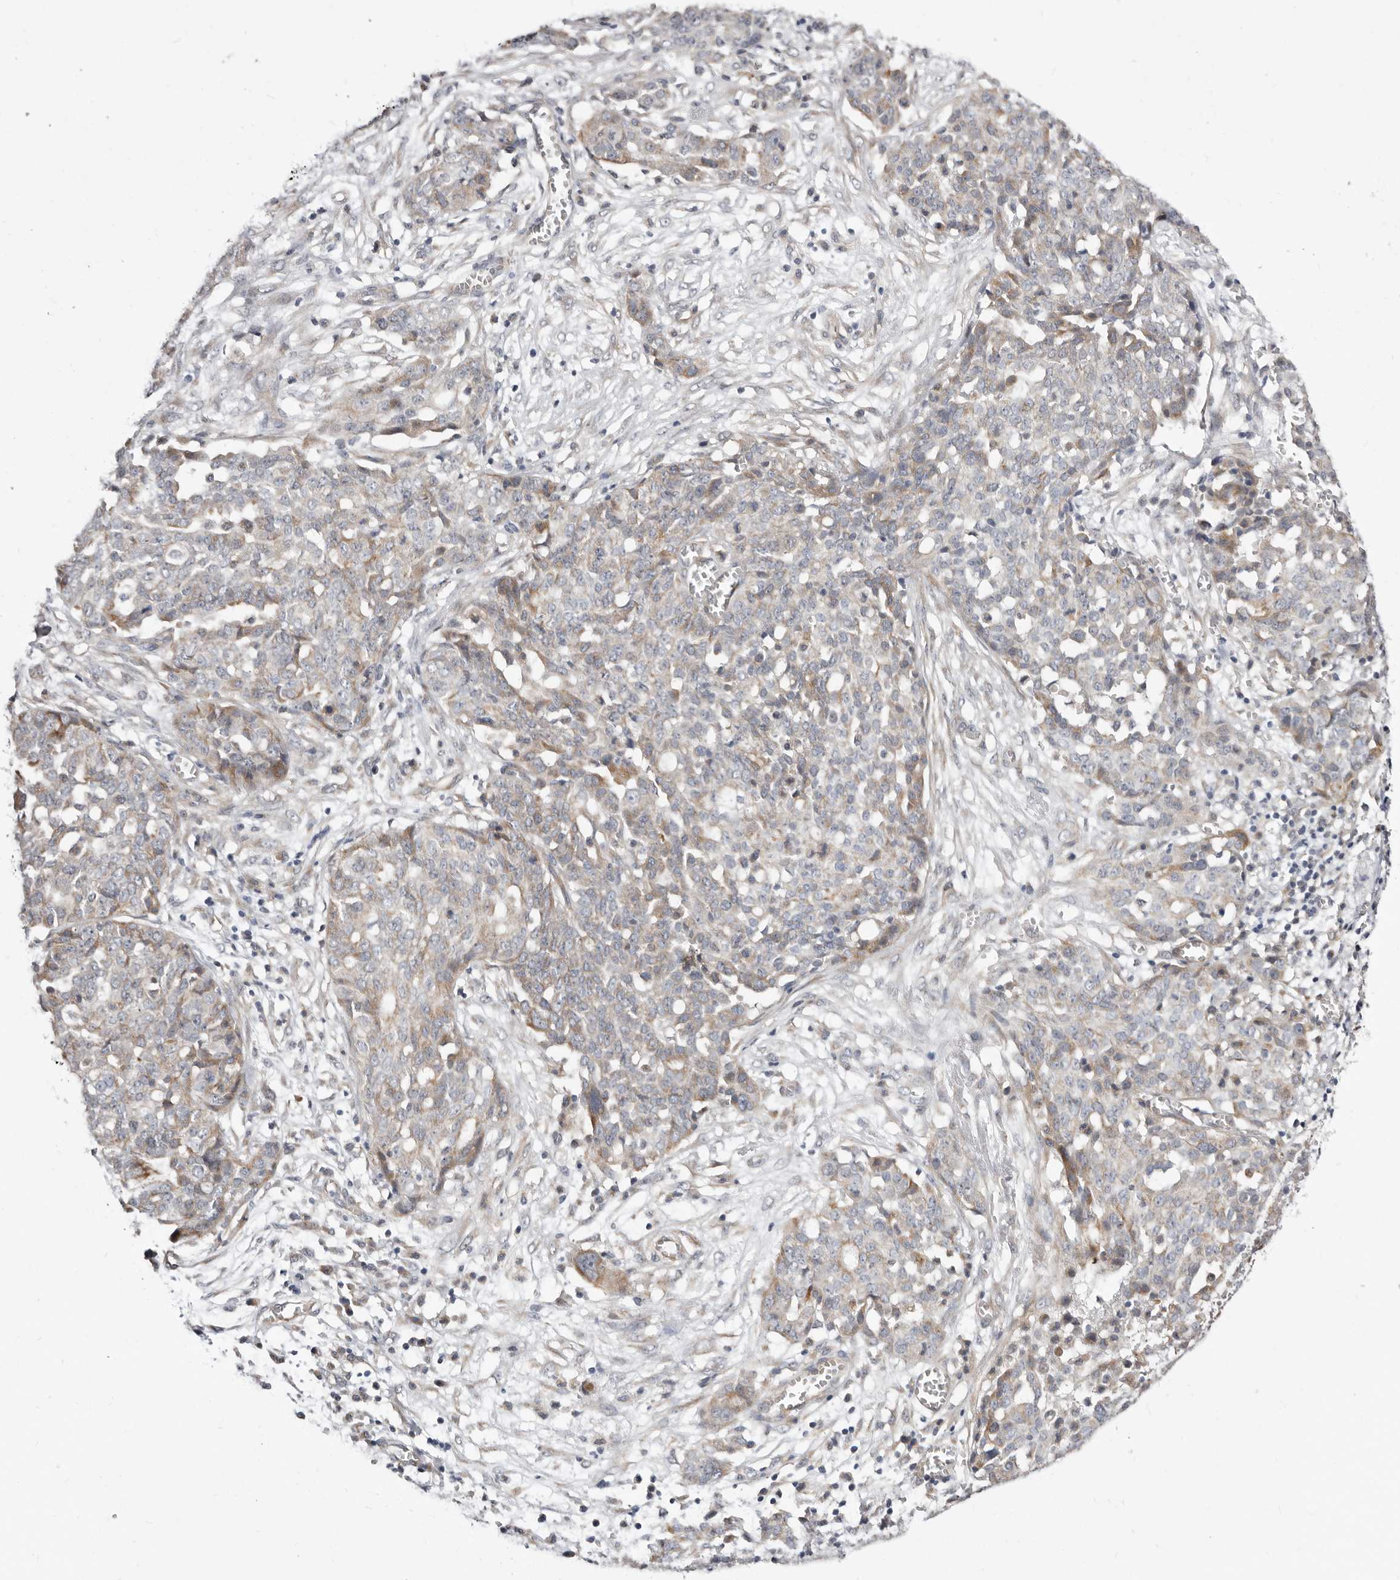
{"staining": {"intensity": "weak", "quantity": "<25%", "location": "cytoplasmic/membranous"}, "tissue": "ovarian cancer", "cell_type": "Tumor cells", "image_type": "cancer", "snomed": [{"axis": "morphology", "description": "Cystadenocarcinoma, serous, NOS"}, {"axis": "topography", "description": "Soft tissue"}, {"axis": "topography", "description": "Ovary"}], "caption": "IHC micrograph of ovarian cancer stained for a protein (brown), which demonstrates no staining in tumor cells.", "gene": "KLHL4", "patient": {"sex": "female", "age": 57}}